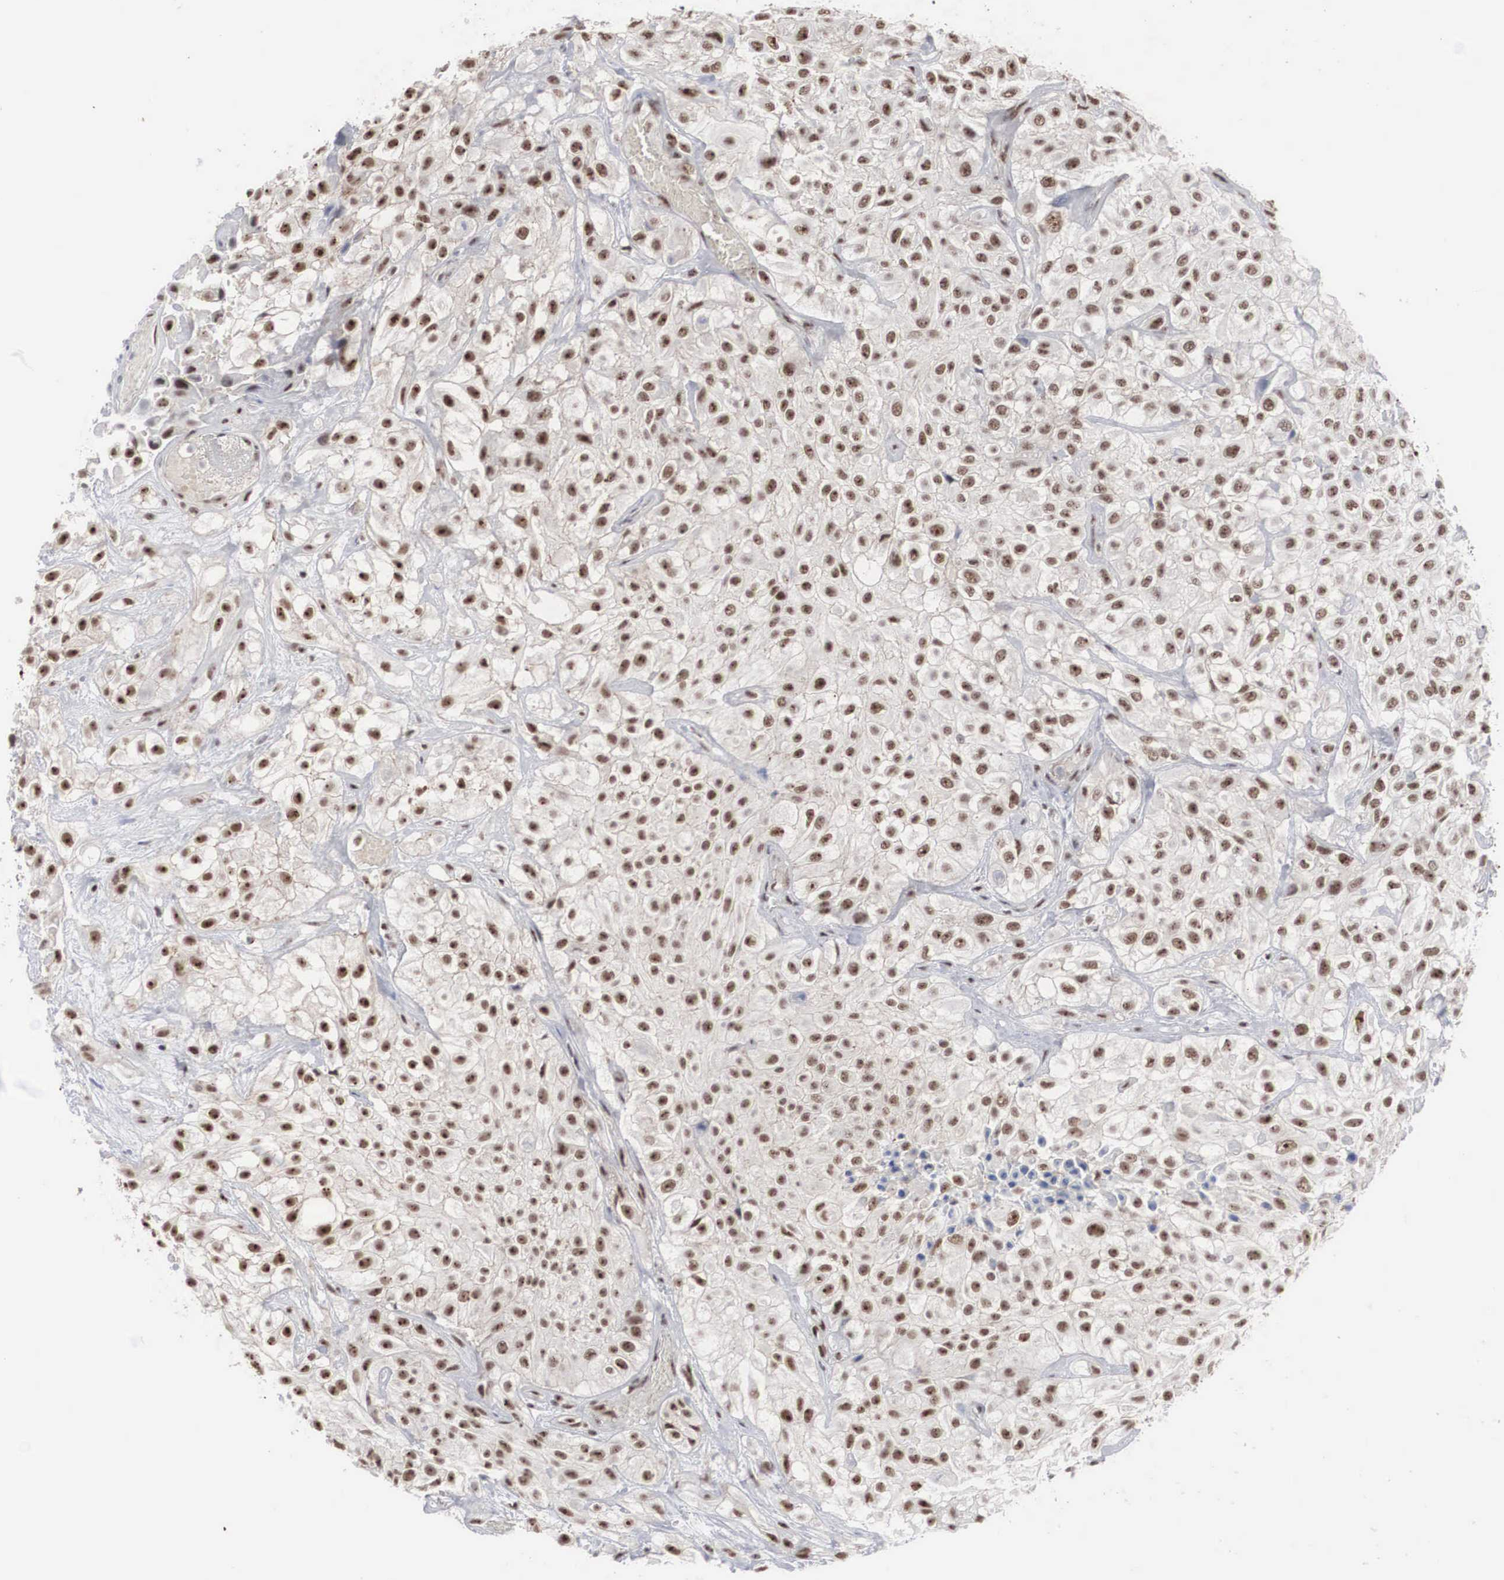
{"staining": {"intensity": "weak", "quantity": ">75%", "location": "nuclear"}, "tissue": "urothelial cancer", "cell_type": "Tumor cells", "image_type": "cancer", "snomed": [{"axis": "morphology", "description": "Urothelial carcinoma, High grade"}, {"axis": "topography", "description": "Urinary bladder"}], "caption": "Immunohistochemical staining of high-grade urothelial carcinoma exhibits low levels of weak nuclear protein expression in about >75% of tumor cells. The staining was performed using DAB to visualize the protein expression in brown, while the nuclei were stained in blue with hematoxylin (Magnification: 20x).", "gene": "AUTS2", "patient": {"sex": "male", "age": 56}}